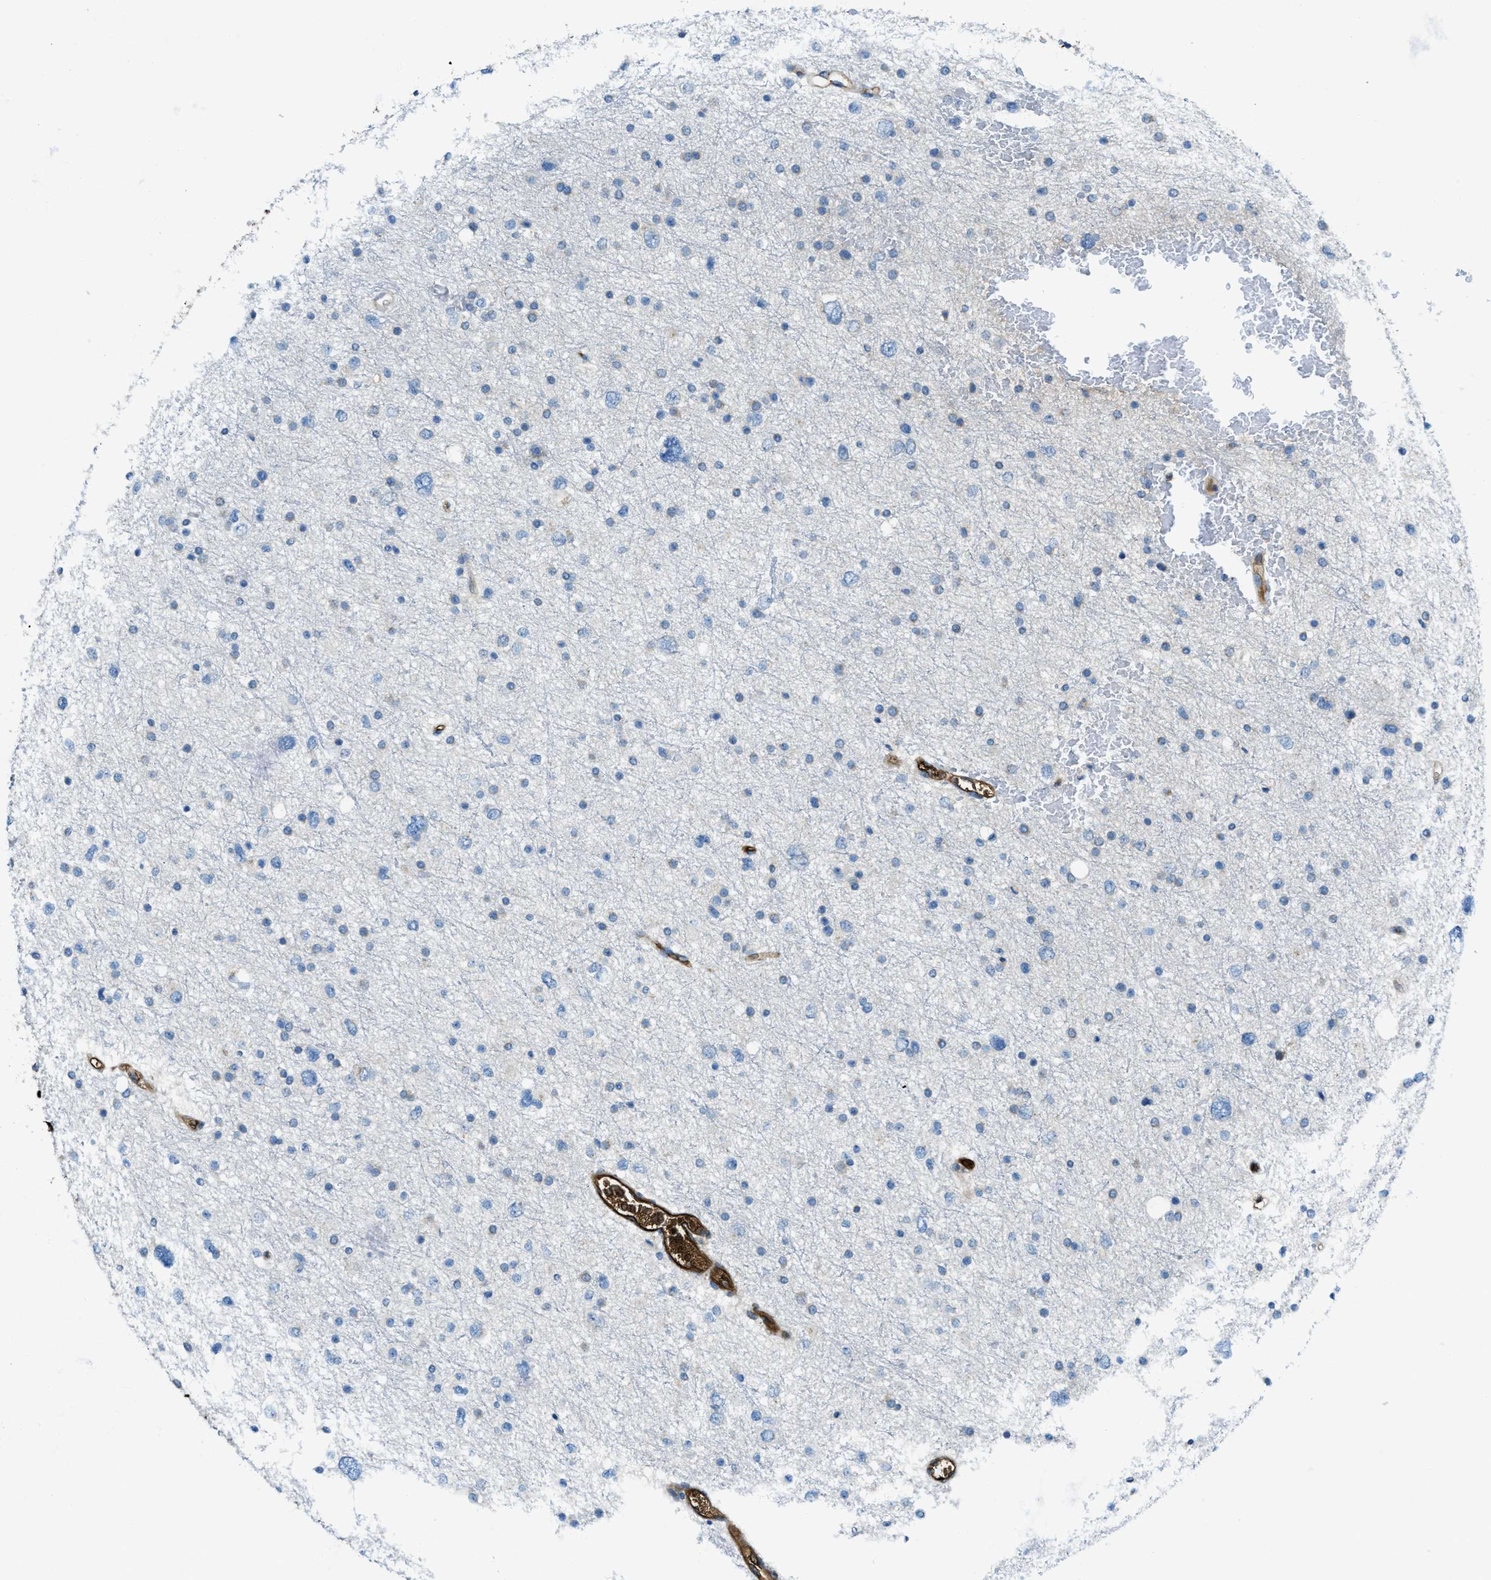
{"staining": {"intensity": "negative", "quantity": "none", "location": "none"}, "tissue": "glioma", "cell_type": "Tumor cells", "image_type": "cancer", "snomed": [{"axis": "morphology", "description": "Glioma, malignant, Low grade"}, {"axis": "topography", "description": "Brain"}], "caption": "The immunohistochemistry (IHC) photomicrograph has no significant expression in tumor cells of malignant glioma (low-grade) tissue.", "gene": "TRIM59", "patient": {"sex": "female", "age": 37}}